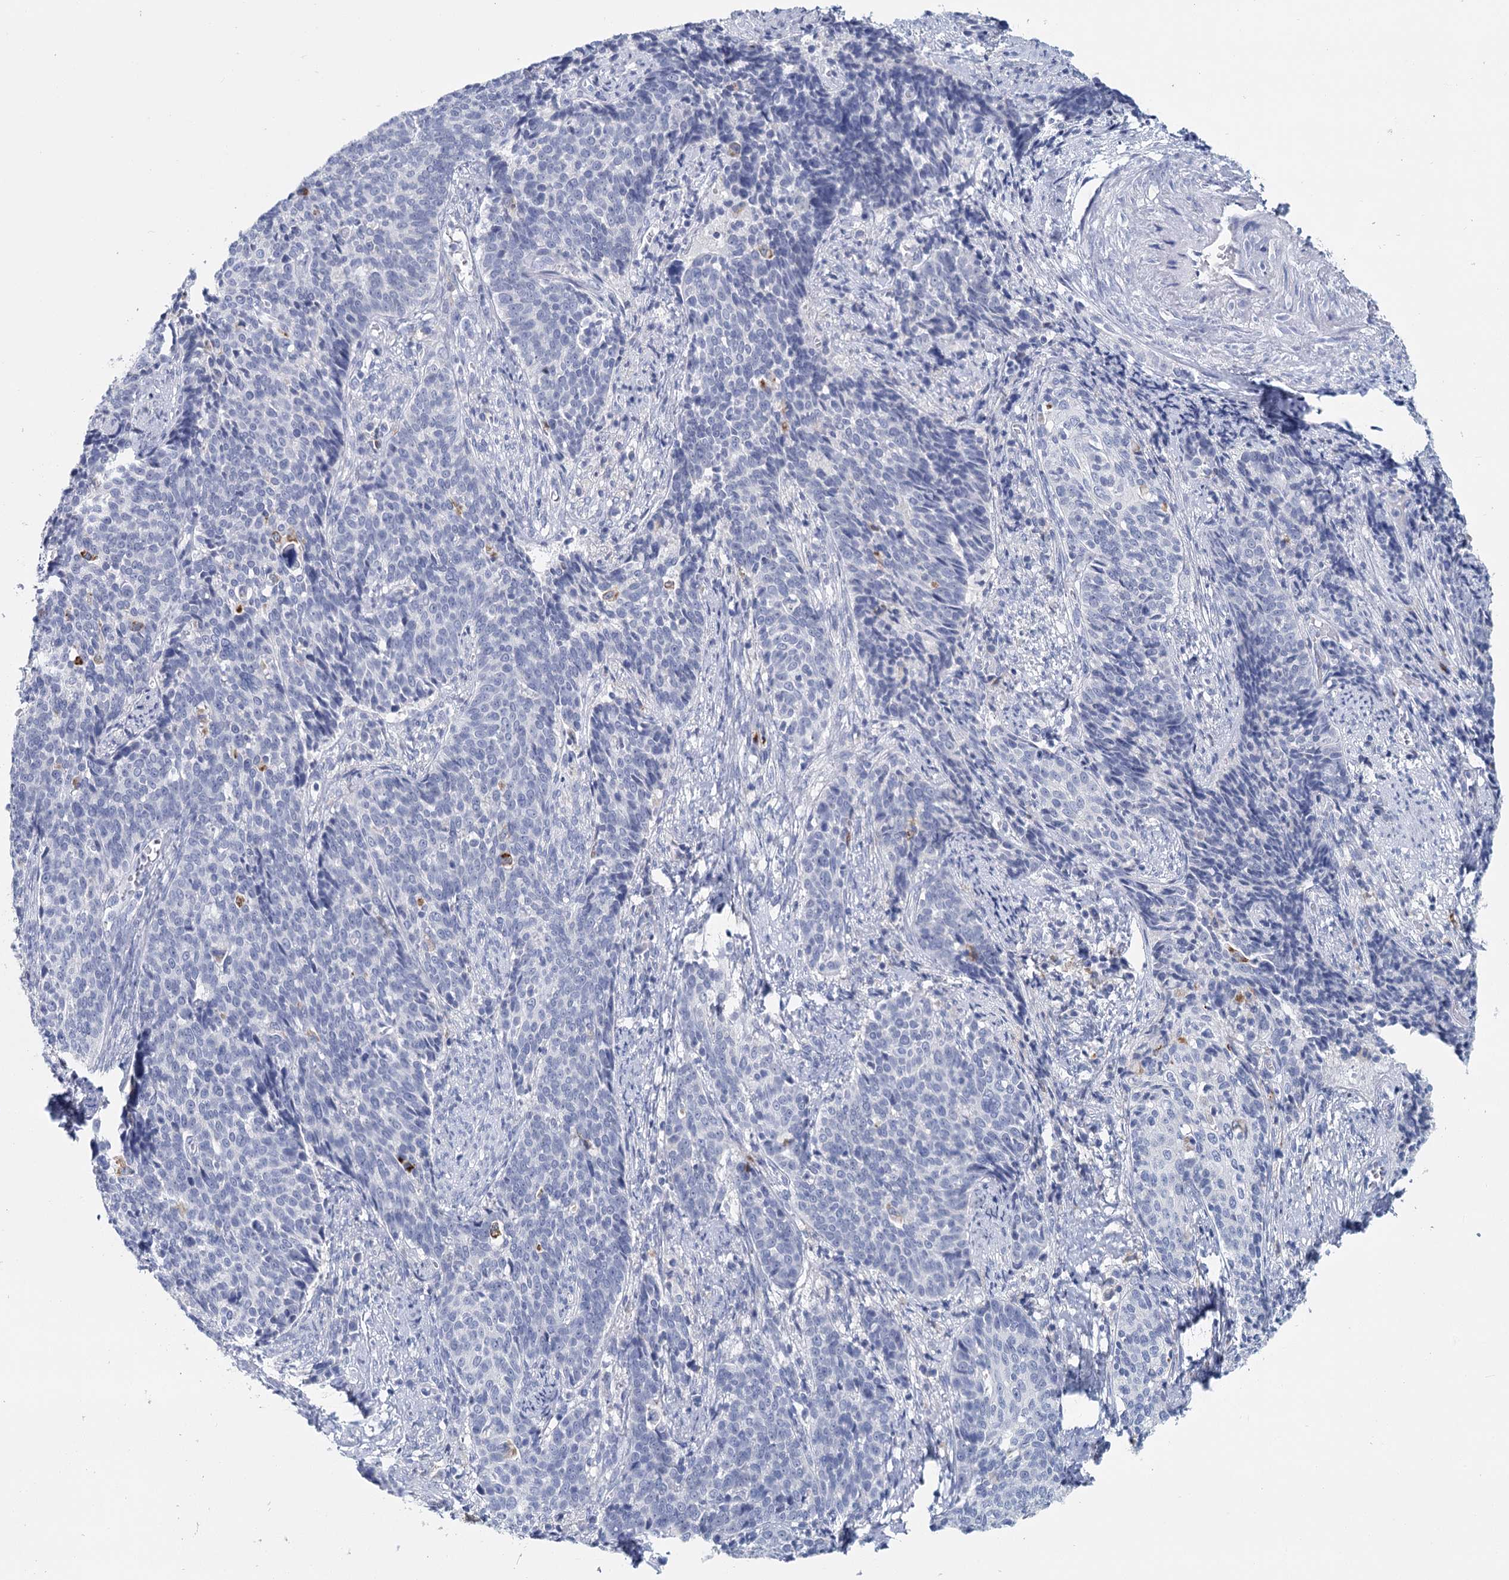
{"staining": {"intensity": "negative", "quantity": "none", "location": "none"}, "tissue": "cervical cancer", "cell_type": "Tumor cells", "image_type": "cancer", "snomed": [{"axis": "morphology", "description": "Squamous cell carcinoma, NOS"}, {"axis": "topography", "description": "Cervix"}], "caption": "Cervical cancer stained for a protein using IHC demonstrates no positivity tumor cells.", "gene": "METTL7B", "patient": {"sex": "female", "age": 39}}